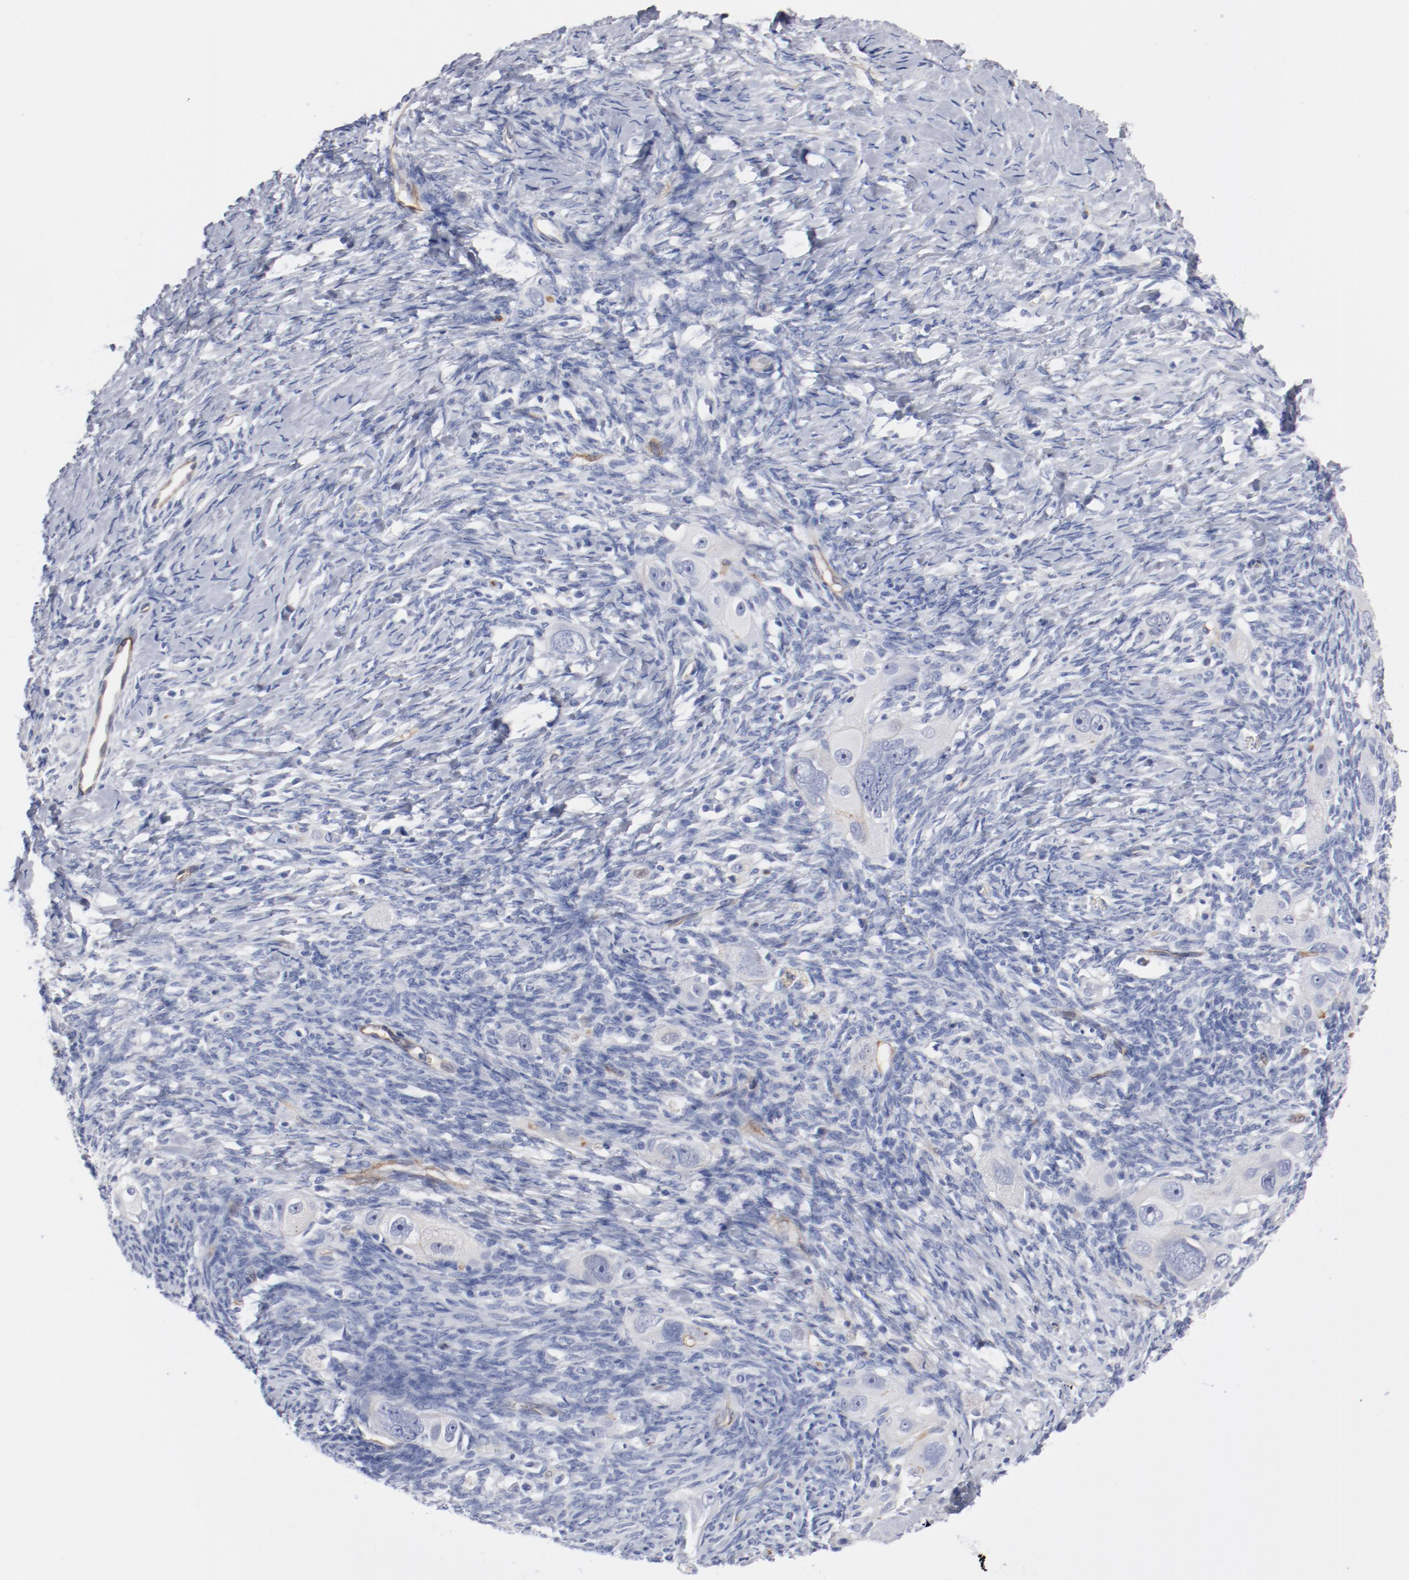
{"staining": {"intensity": "negative", "quantity": "none", "location": "none"}, "tissue": "ovarian cancer", "cell_type": "Tumor cells", "image_type": "cancer", "snomed": [{"axis": "morphology", "description": "Normal tissue, NOS"}, {"axis": "morphology", "description": "Cystadenocarcinoma, serous, NOS"}, {"axis": "topography", "description": "Ovary"}], "caption": "Immunohistochemical staining of ovarian cancer demonstrates no significant positivity in tumor cells.", "gene": "SHANK3", "patient": {"sex": "female", "age": 62}}